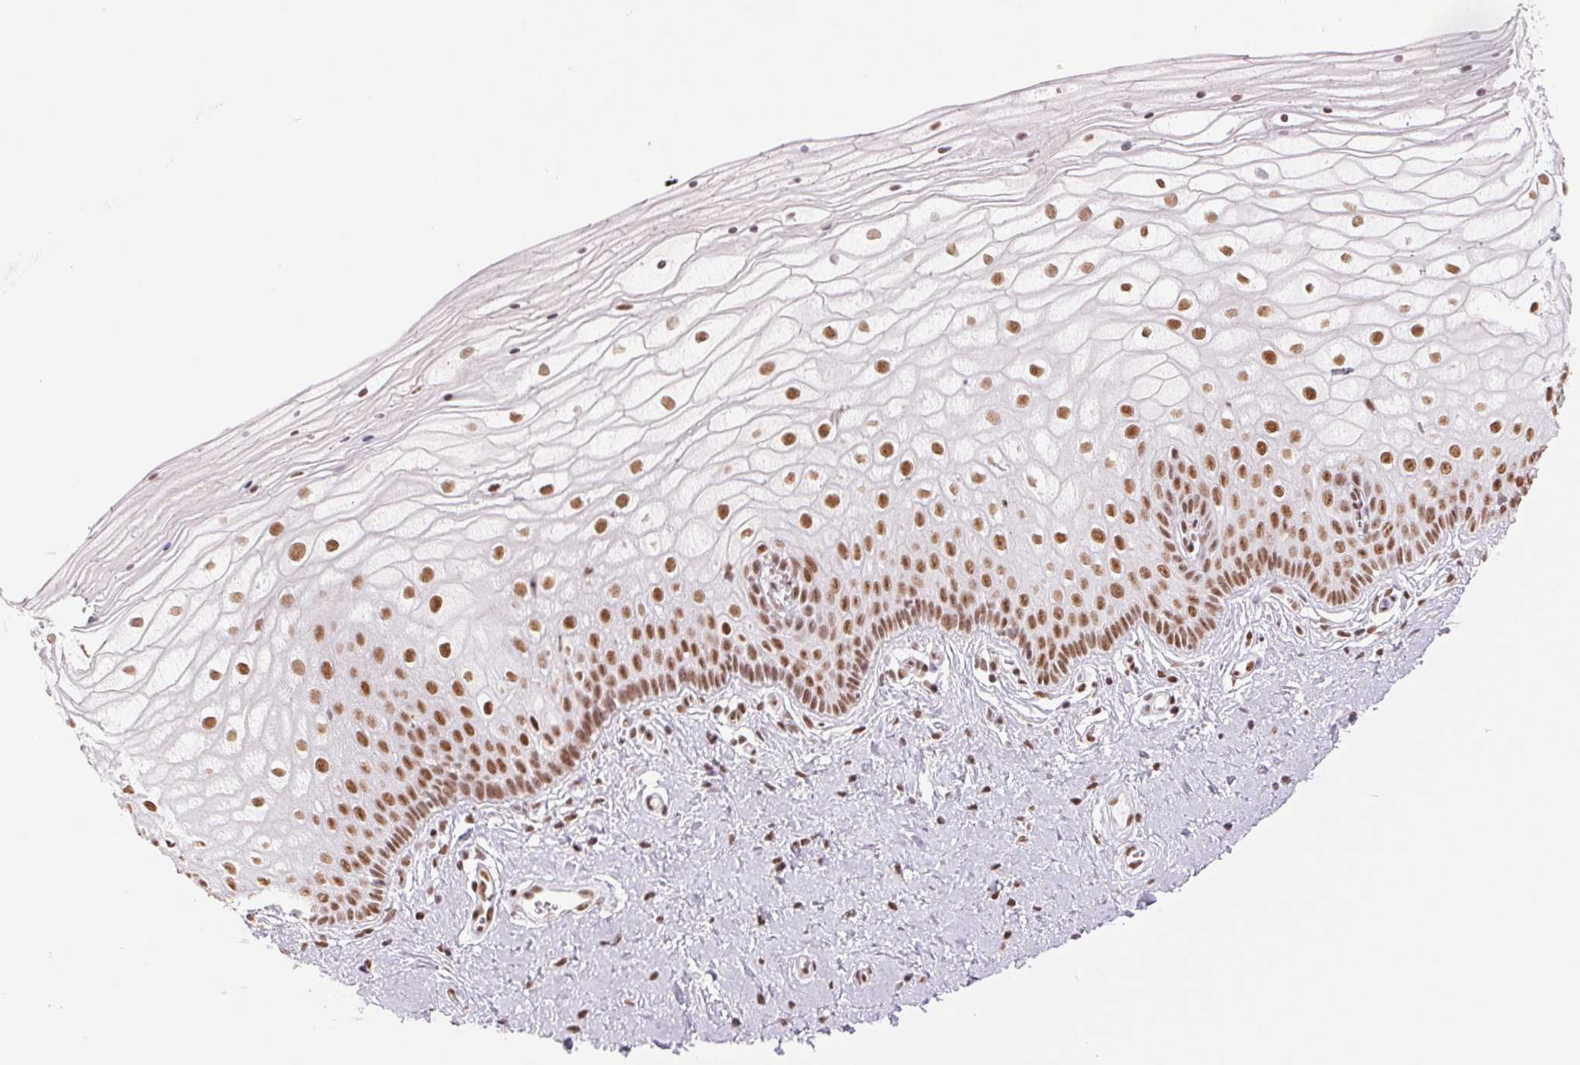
{"staining": {"intensity": "moderate", "quantity": ">75%", "location": "nuclear"}, "tissue": "vagina", "cell_type": "Squamous epithelial cells", "image_type": "normal", "snomed": [{"axis": "morphology", "description": "Normal tissue, NOS"}, {"axis": "topography", "description": "Vagina"}], "caption": "This image displays benign vagina stained with immunohistochemistry (IHC) to label a protein in brown. The nuclear of squamous epithelial cells show moderate positivity for the protein. Nuclei are counter-stained blue.", "gene": "ZFR2", "patient": {"sex": "female", "age": 39}}